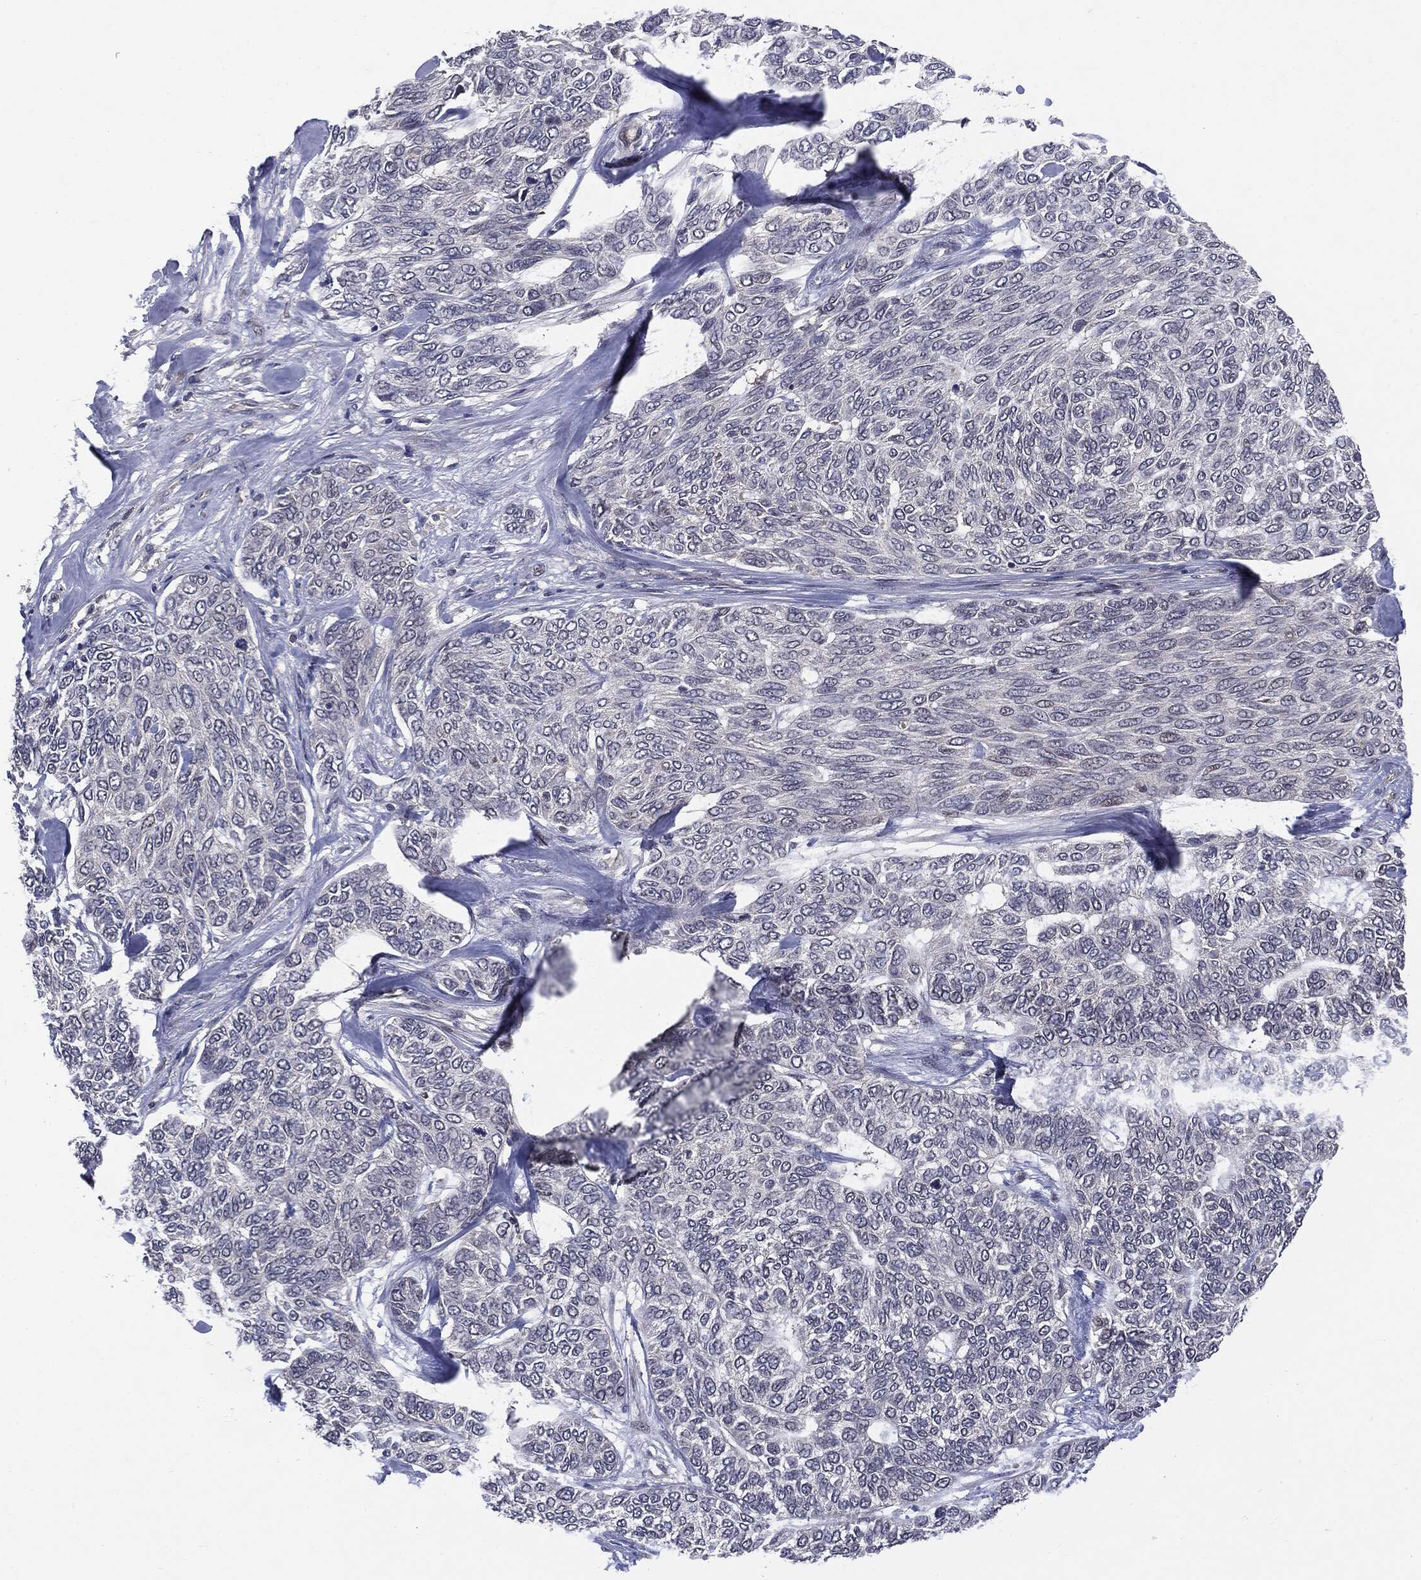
{"staining": {"intensity": "negative", "quantity": "none", "location": "none"}, "tissue": "skin cancer", "cell_type": "Tumor cells", "image_type": "cancer", "snomed": [{"axis": "morphology", "description": "Basal cell carcinoma"}, {"axis": "topography", "description": "Skin"}], "caption": "Tumor cells are negative for brown protein staining in skin cancer.", "gene": "PTPA", "patient": {"sex": "female", "age": 65}}